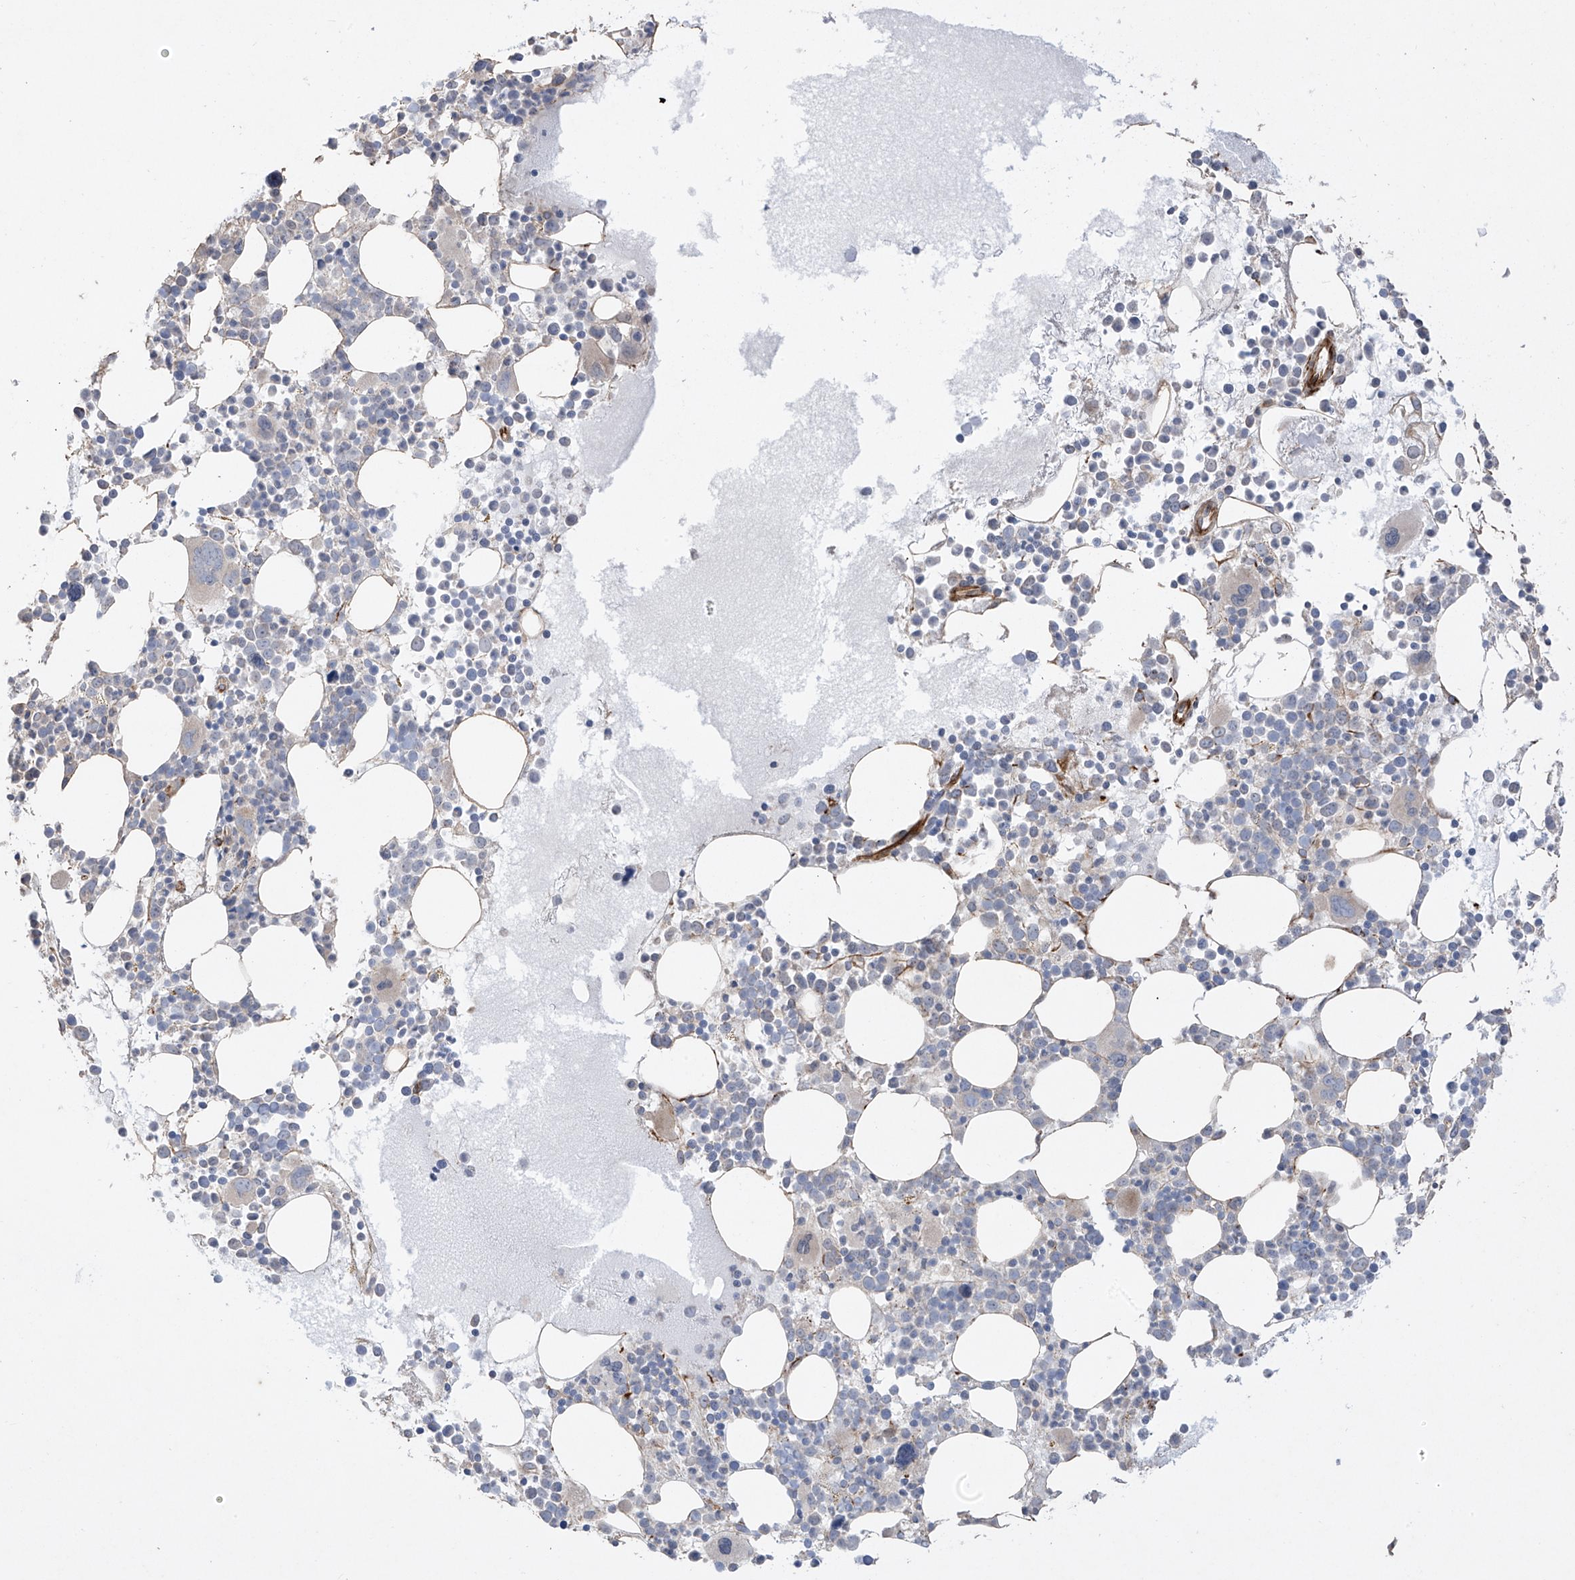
{"staining": {"intensity": "negative", "quantity": "none", "location": "none"}, "tissue": "bone marrow", "cell_type": "Hematopoietic cells", "image_type": "normal", "snomed": [{"axis": "morphology", "description": "Normal tissue, NOS"}, {"axis": "topography", "description": "Bone marrow"}], "caption": "DAB (3,3'-diaminobenzidine) immunohistochemical staining of normal human bone marrow displays no significant positivity in hematopoietic cells. (Stains: DAB immunohistochemistry (IHC) with hematoxylin counter stain, Microscopy: brightfield microscopy at high magnification).", "gene": "DCDC2", "patient": {"sex": "female", "age": 62}}